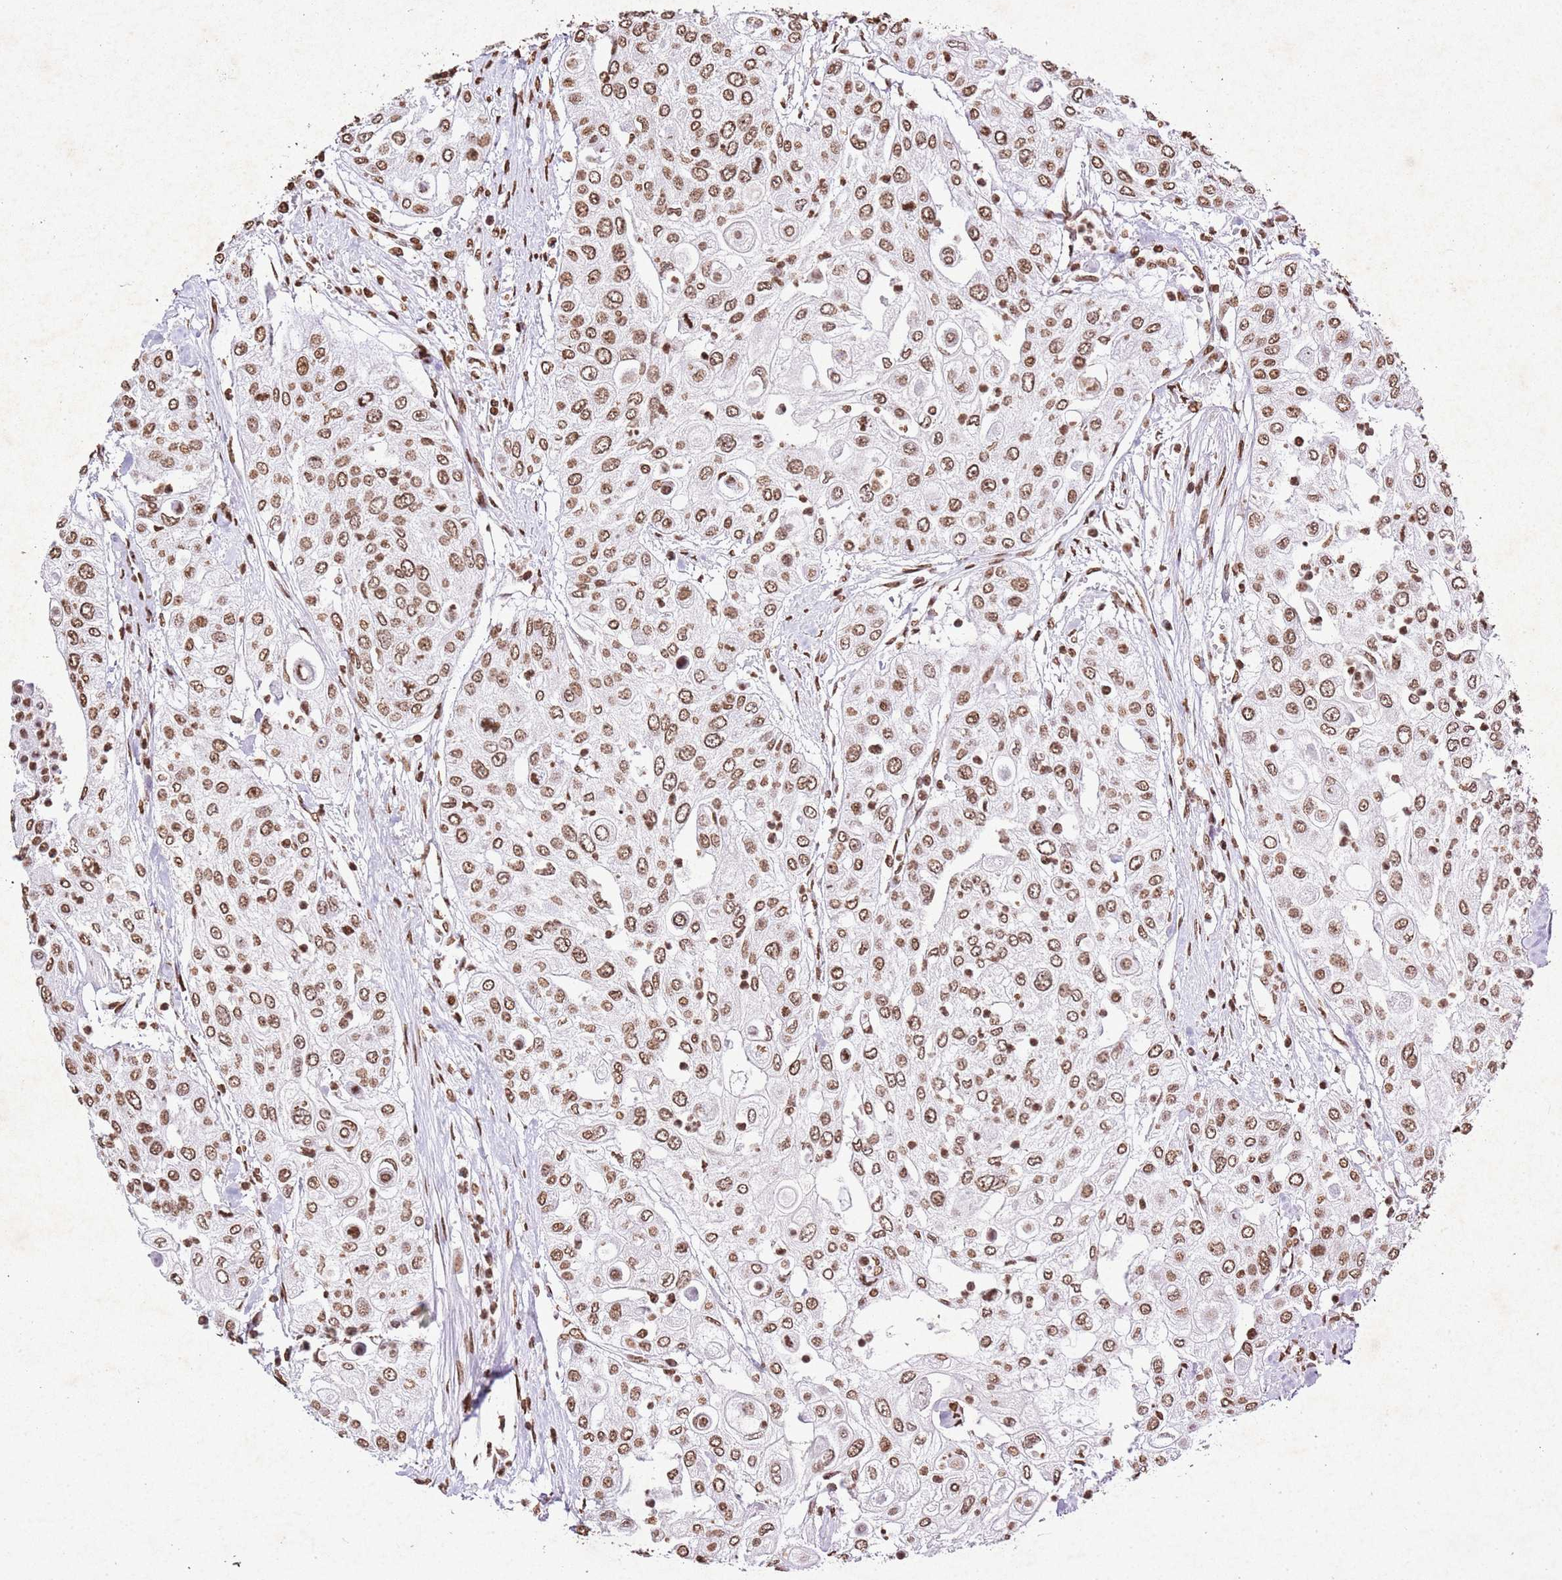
{"staining": {"intensity": "moderate", "quantity": ">75%", "location": "nuclear"}, "tissue": "urothelial cancer", "cell_type": "Tumor cells", "image_type": "cancer", "snomed": [{"axis": "morphology", "description": "Urothelial carcinoma, High grade"}, {"axis": "topography", "description": "Urinary bladder"}], "caption": "Immunohistochemical staining of human urothelial cancer reveals medium levels of moderate nuclear expression in about >75% of tumor cells.", "gene": "BMAL1", "patient": {"sex": "female", "age": 79}}